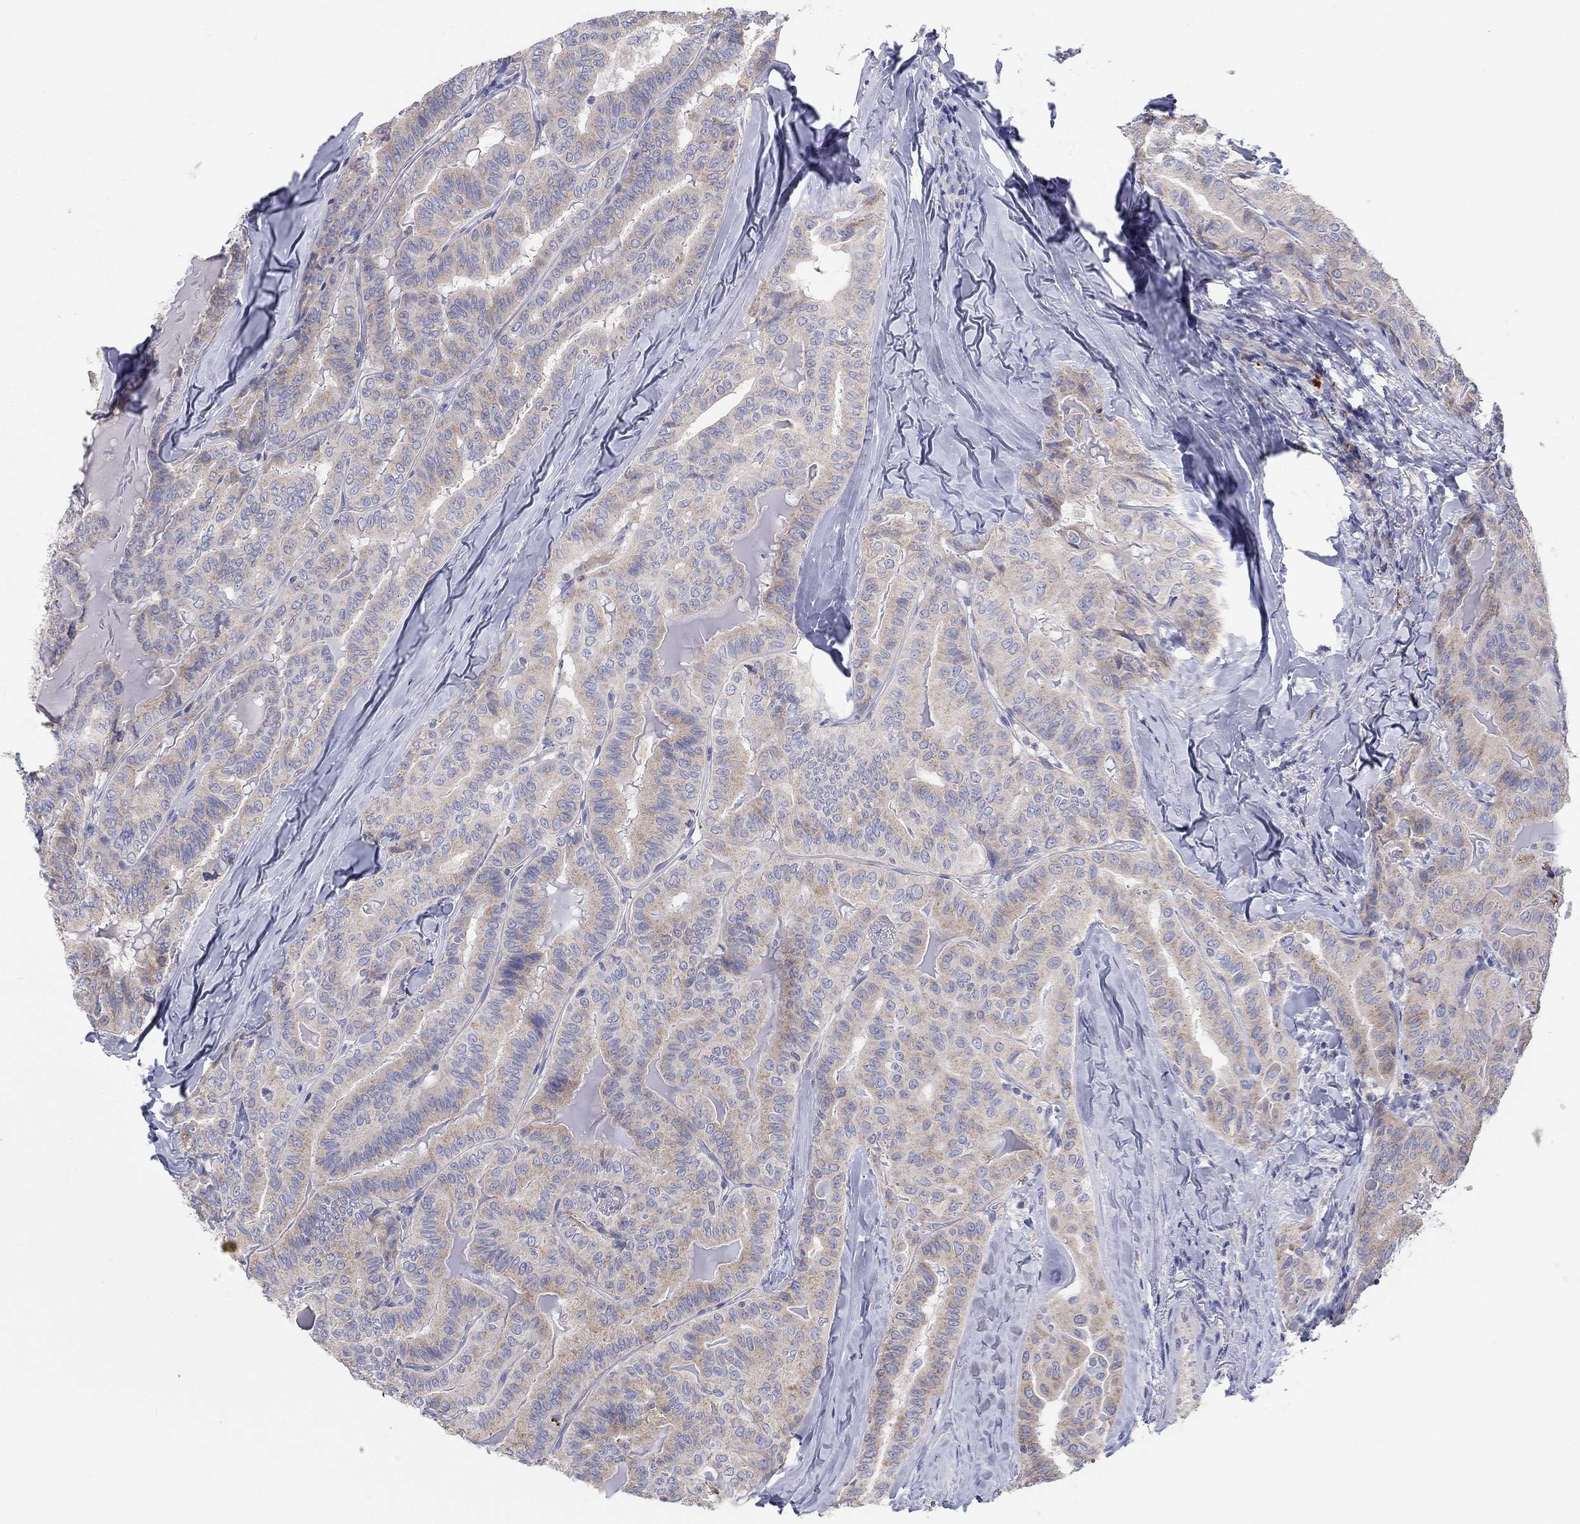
{"staining": {"intensity": "weak", "quantity": ">75%", "location": "cytoplasmic/membranous"}, "tissue": "thyroid cancer", "cell_type": "Tumor cells", "image_type": "cancer", "snomed": [{"axis": "morphology", "description": "Papillary adenocarcinoma, NOS"}, {"axis": "topography", "description": "Thyroid gland"}], "caption": "Human thyroid cancer stained with a protein marker reveals weak staining in tumor cells.", "gene": "BCO2", "patient": {"sex": "female", "age": 68}}